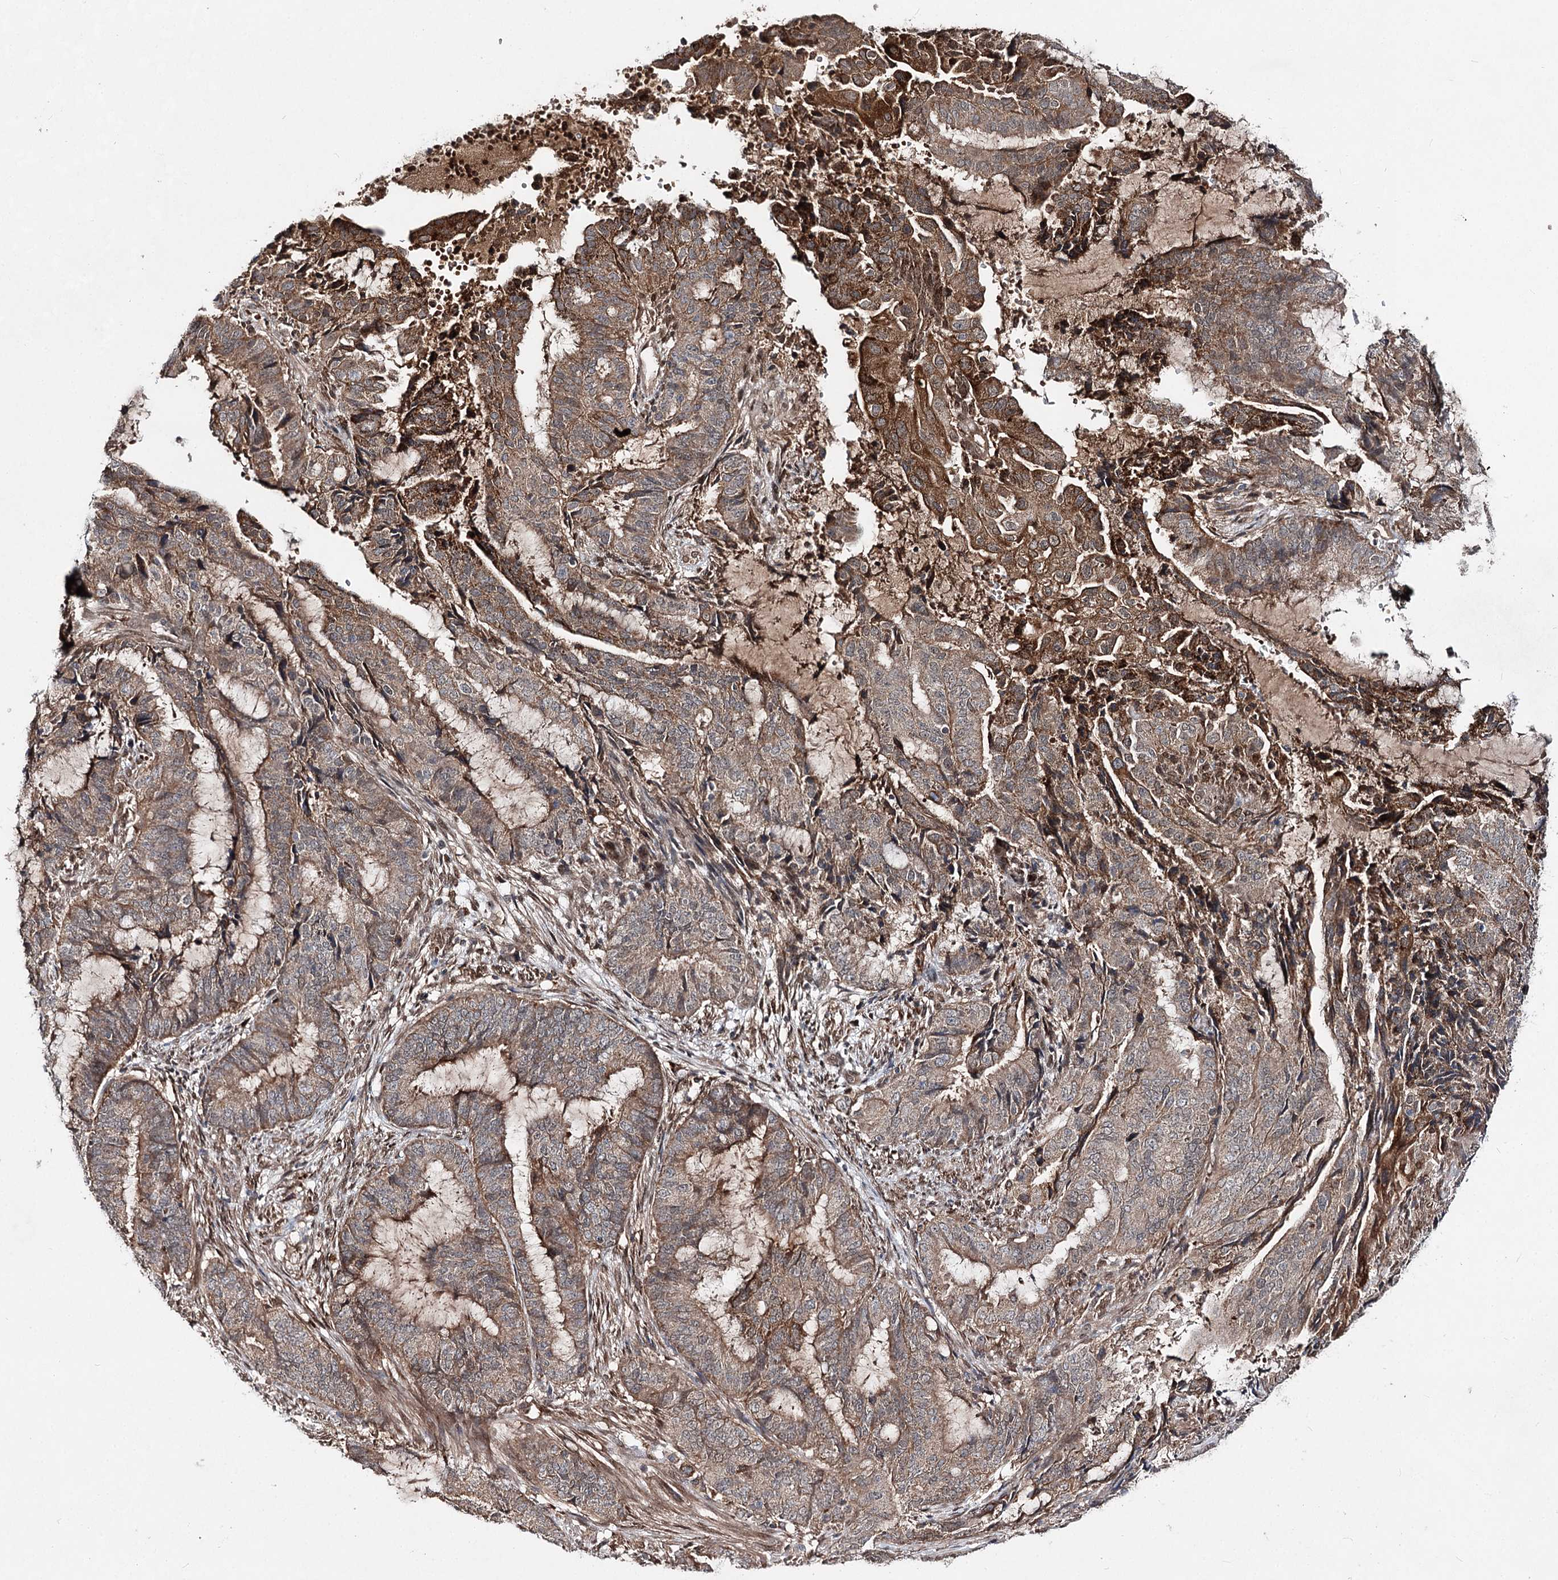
{"staining": {"intensity": "moderate", "quantity": ">75%", "location": "cytoplasmic/membranous"}, "tissue": "endometrial cancer", "cell_type": "Tumor cells", "image_type": "cancer", "snomed": [{"axis": "morphology", "description": "Adenocarcinoma, NOS"}, {"axis": "topography", "description": "Endometrium"}], "caption": "Immunohistochemistry (IHC) staining of endometrial cancer (adenocarcinoma), which exhibits medium levels of moderate cytoplasmic/membranous staining in approximately >75% of tumor cells indicating moderate cytoplasmic/membranous protein expression. The staining was performed using DAB (3,3'-diaminobenzidine) (brown) for protein detection and nuclei were counterstained in hematoxylin (blue).", "gene": "MSANTD2", "patient": {"sex": "female", "age": 51}}